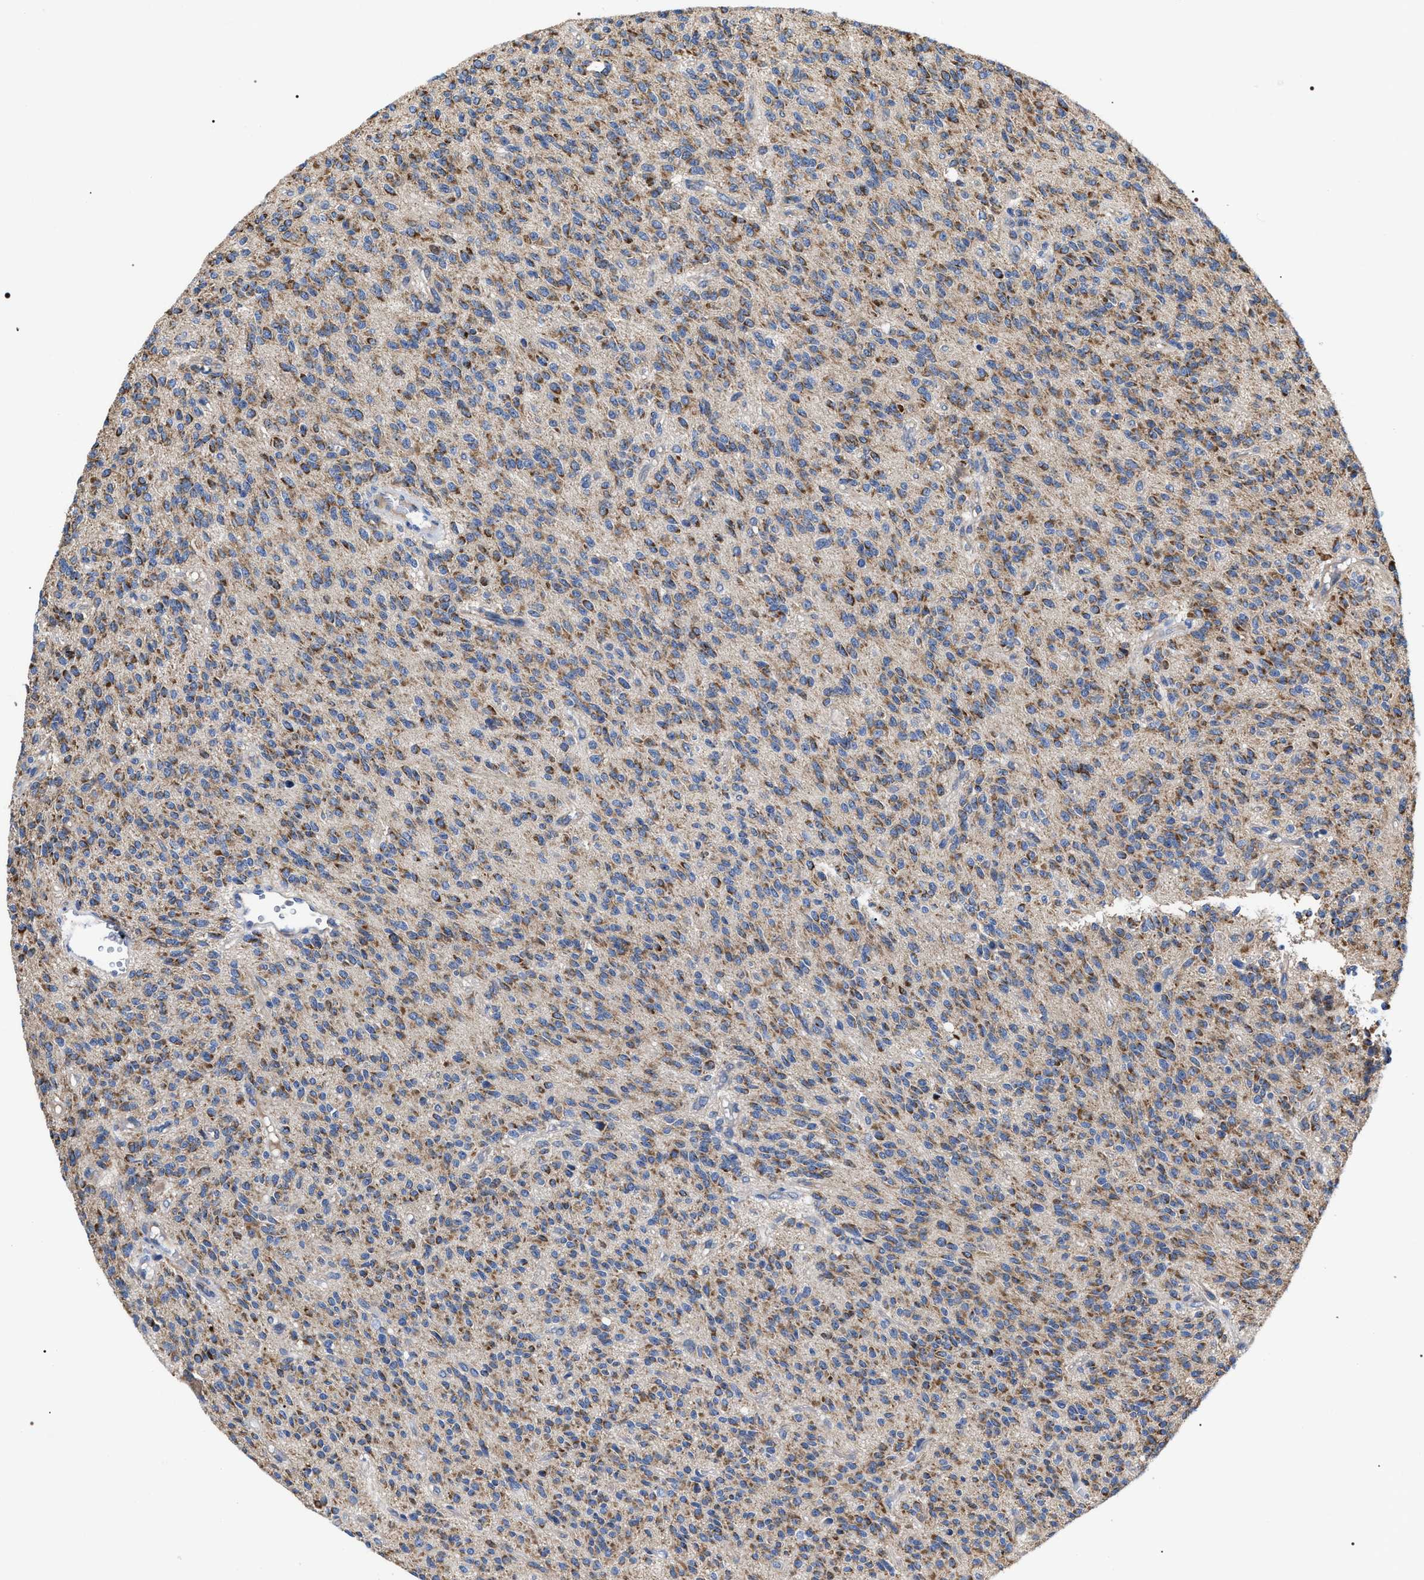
{"staining": {"intensity": "moderate", "quantity": ">75%", "location": "cytoplasmic/membranous"}, "tissue": "glioma", "cell_type": "Tumor cells", "image_type": "cancer", "snomed": [{"axis": "morphology", "description": "Glioma, malignant, High grade"}, {"axis": "topography", "description": "Brain"}], "caption": "This photomicrograph shows malignant glioma (high-grade) stained with IHC to label a protein in brown. The cytoplasmic/membranous of tumor cells show moderate positivity for the protein. Nuclei are counter-stained blue.", "gene": "MACC1", "patient": {"sex": "male", "age": 34}}